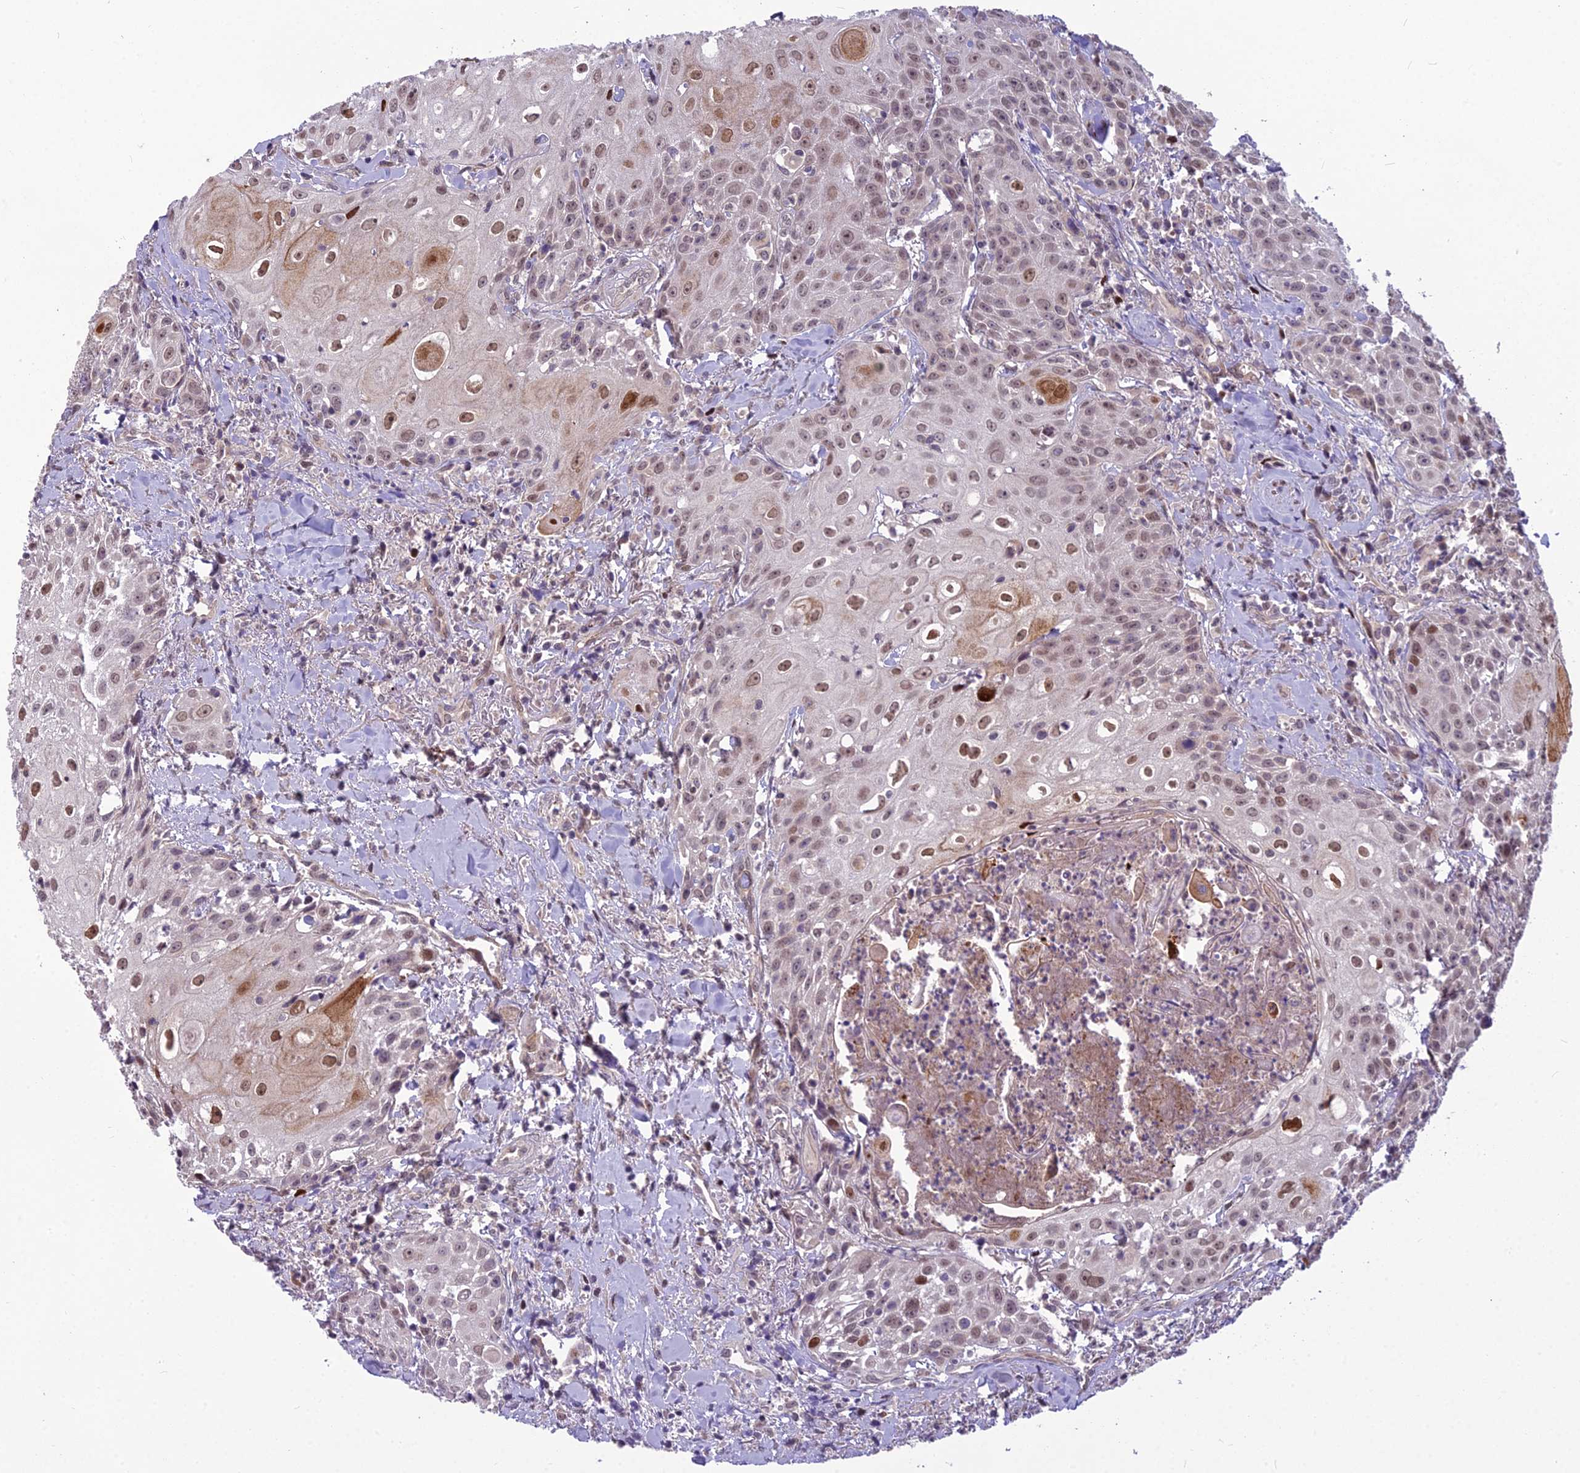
{"staining": {"intensity": "moderate", "quantity": ">75%", "location": "nuclear"}, "tissue": "head and neck cancer", "cell_type": "Tumor cells", "image_type": "cancer", "snomed": [{"axis": "morphology", "description": "Squamous cell carcinoma, NOS"}, {"axis": "topography", "description": "Oral tissue"}, {"axis": "topography", "description": "Head-Neck"}], "caption": "Protein staining of head and neck cancer tissue demonstrates moderate nuclear staining in about >75% of tumor cells.", "gene": "AP1M1", "patient": {"sex": "female", "age": 82}}